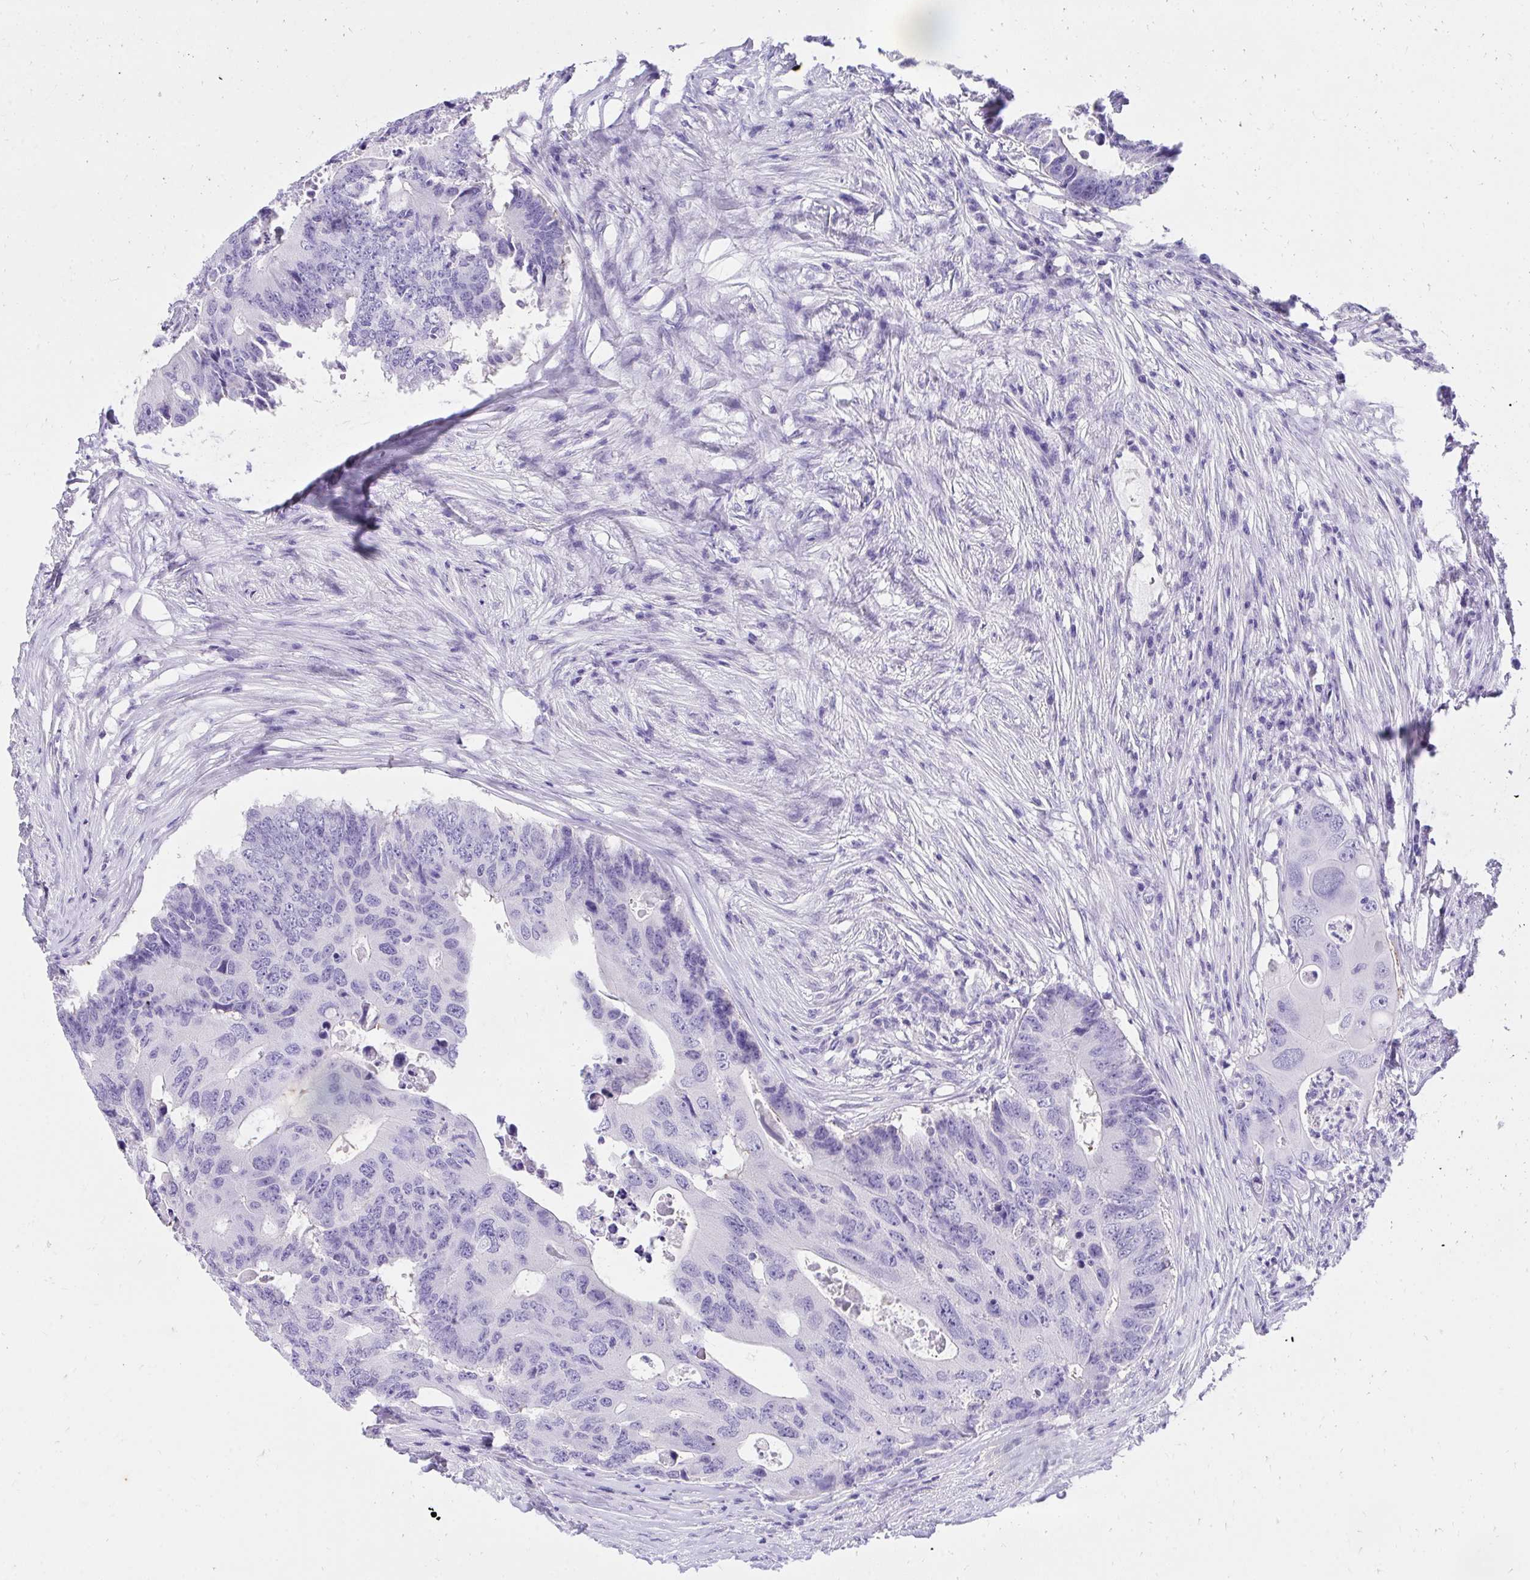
{"staining": {"intensity": "negative", "quantity": "none", "location": "none"}, "tissue": "colorectal cancer", "cell_type": "Tumor cells", "image_type": "cancer", "snomed": [{"axis": "morphology", "description": "Adenocarcinoma, NOS"}, {"axis": "topography", "description": "Colon"}], "caption": "High power microscopy image of an immunohistochemistry histopathology image of adenocarcinoma (colorectal), revealing no significant expression in tumor cells.", "gene": "KLK1", "patient": {"sex": "male", "age": 71}}